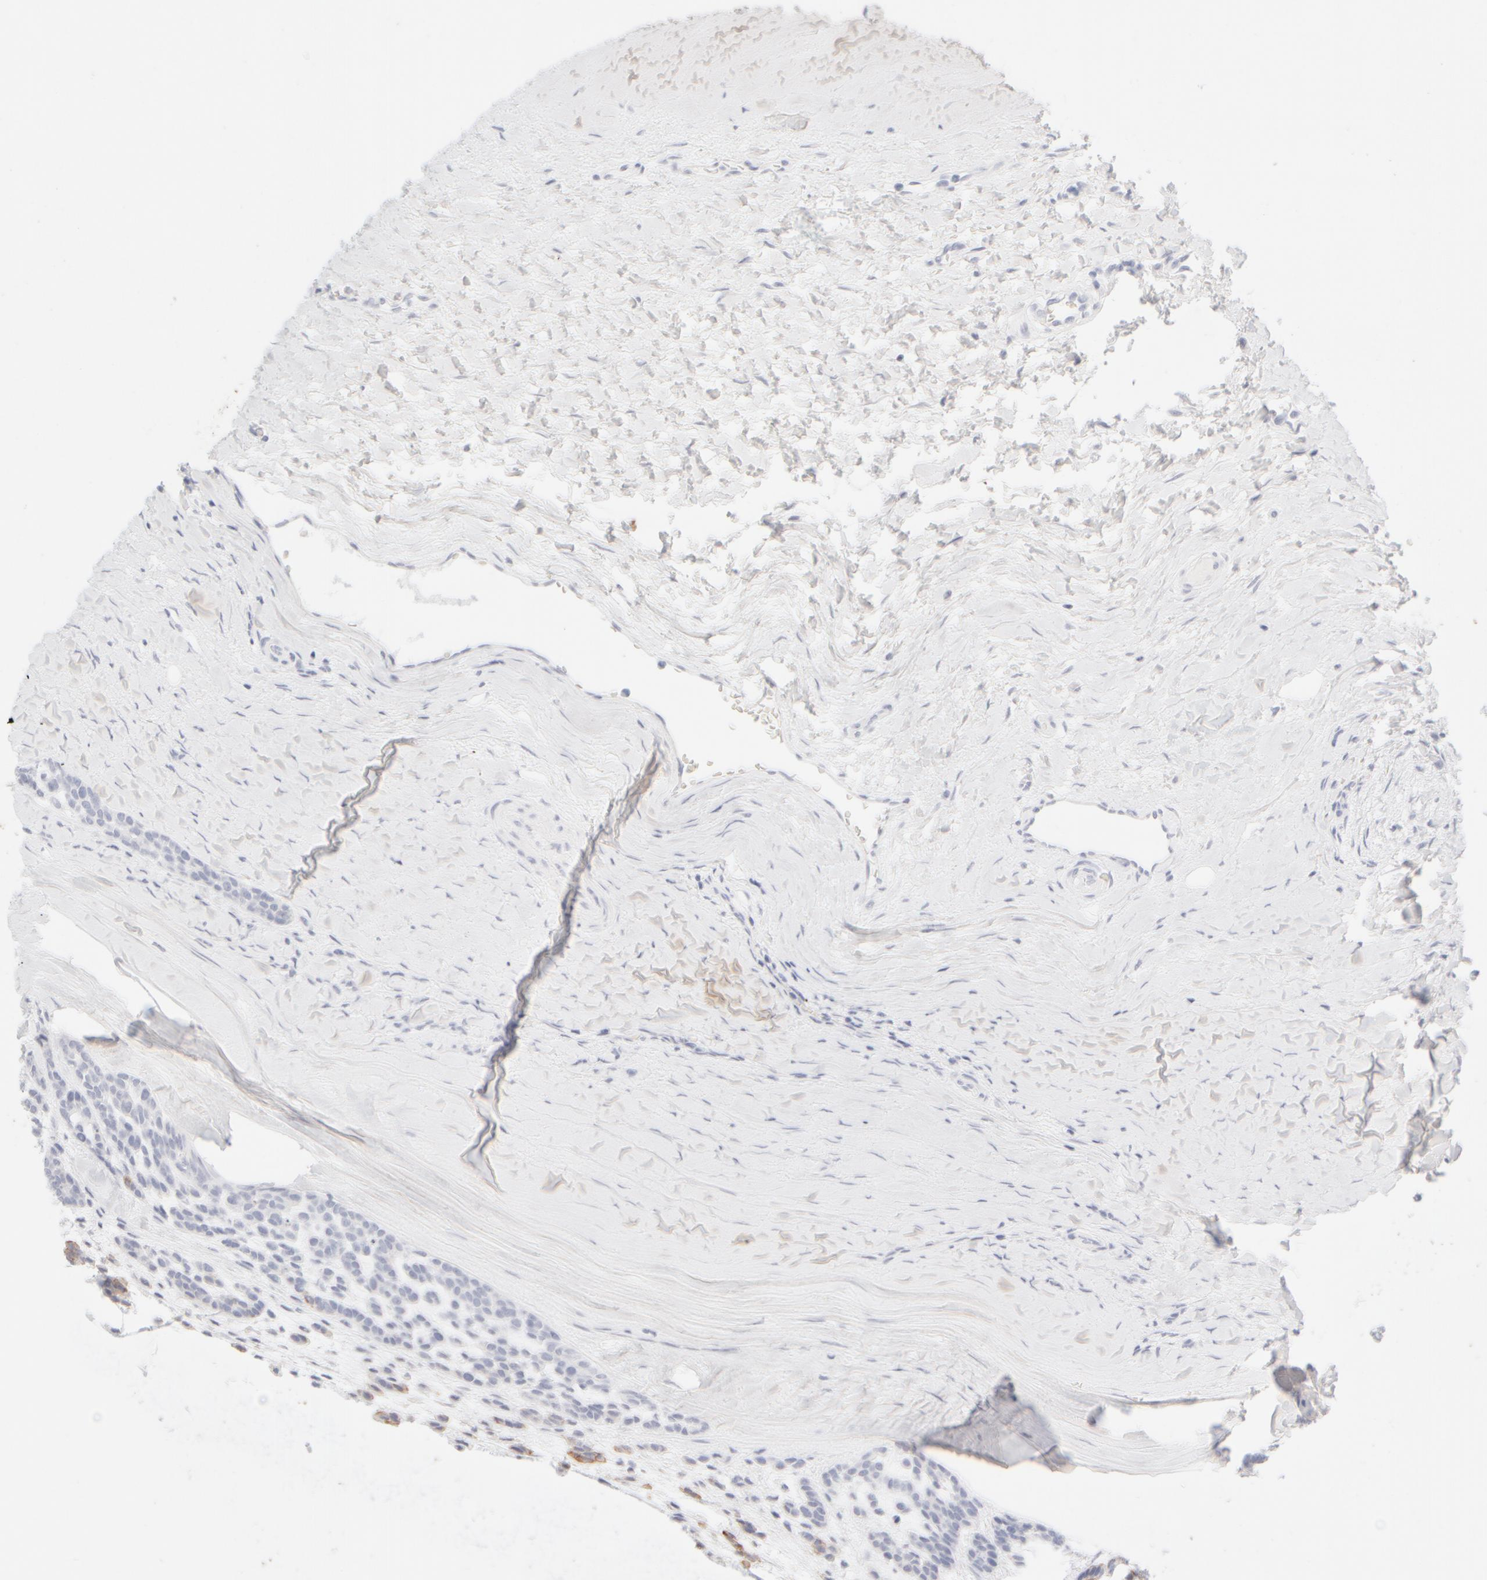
{"staining": {"intensity": "negative", "quantity": "none", "location": "none"}, "tissue": "head and neck cancer", "cell_type": "Tumor cells", "image_type": "cancer", "snomed": [{"axis": "morphology", "description": "Adenocarcinoma, NOS"}, {"axis": "morphology", "description": "Adenoma, NOS"}, {"axis": "topography", "description": "Head-Neck"}], "caption": "A high-resolution photomicrograph shows immunohistochemistry (IHC) staining of head and neck cancer, which shows no significant positivity in tumor cells.", "gene": "KRT15", "patient": {"sex": "female", "age": 55}}